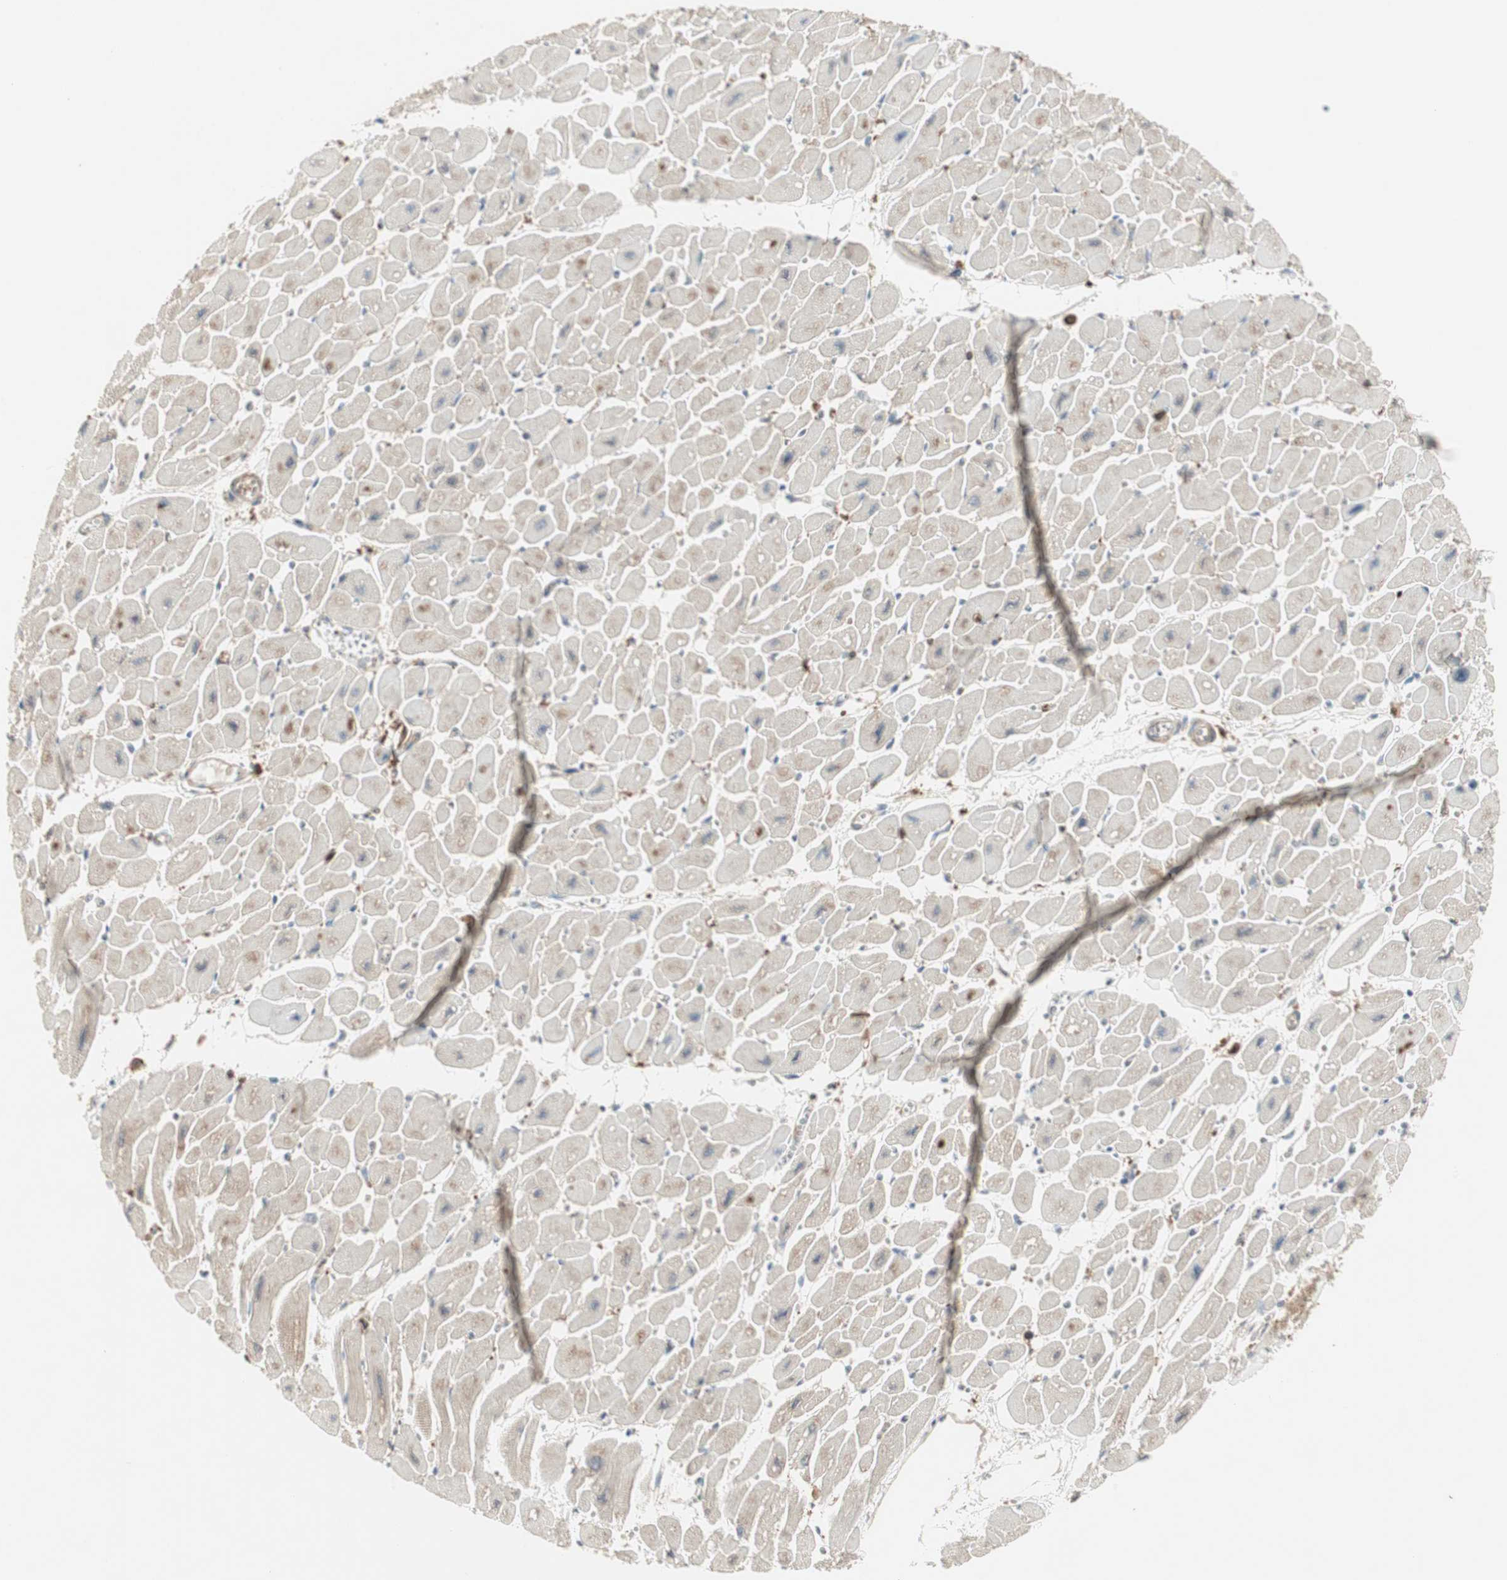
{"staining": {"intensity": "moderate", "quantity": "<25%", "location": "cytoplasmic/membranous"}, "tissue": "heart muscle", "cell_type": "Cardiomyocytes", "image_type": "normal", "snomed": [{"axis": "morphology", "description": "Normal tissue, NOS"}, {"axis": "topography", "description": "Heart"}], "caption": "Immunohistochemical staining of unremarkable heart muscle demonstrates low levels of moderate cytoplasmic/membranous staining in about <25% of cardiomyocytes. The staining was performed using DAB, with brown indicating positive protein expression. Nuclei are stained blue with hematoxylin.", "gene": "MMP3", "patient": {"sex": "female", "age": 54}}